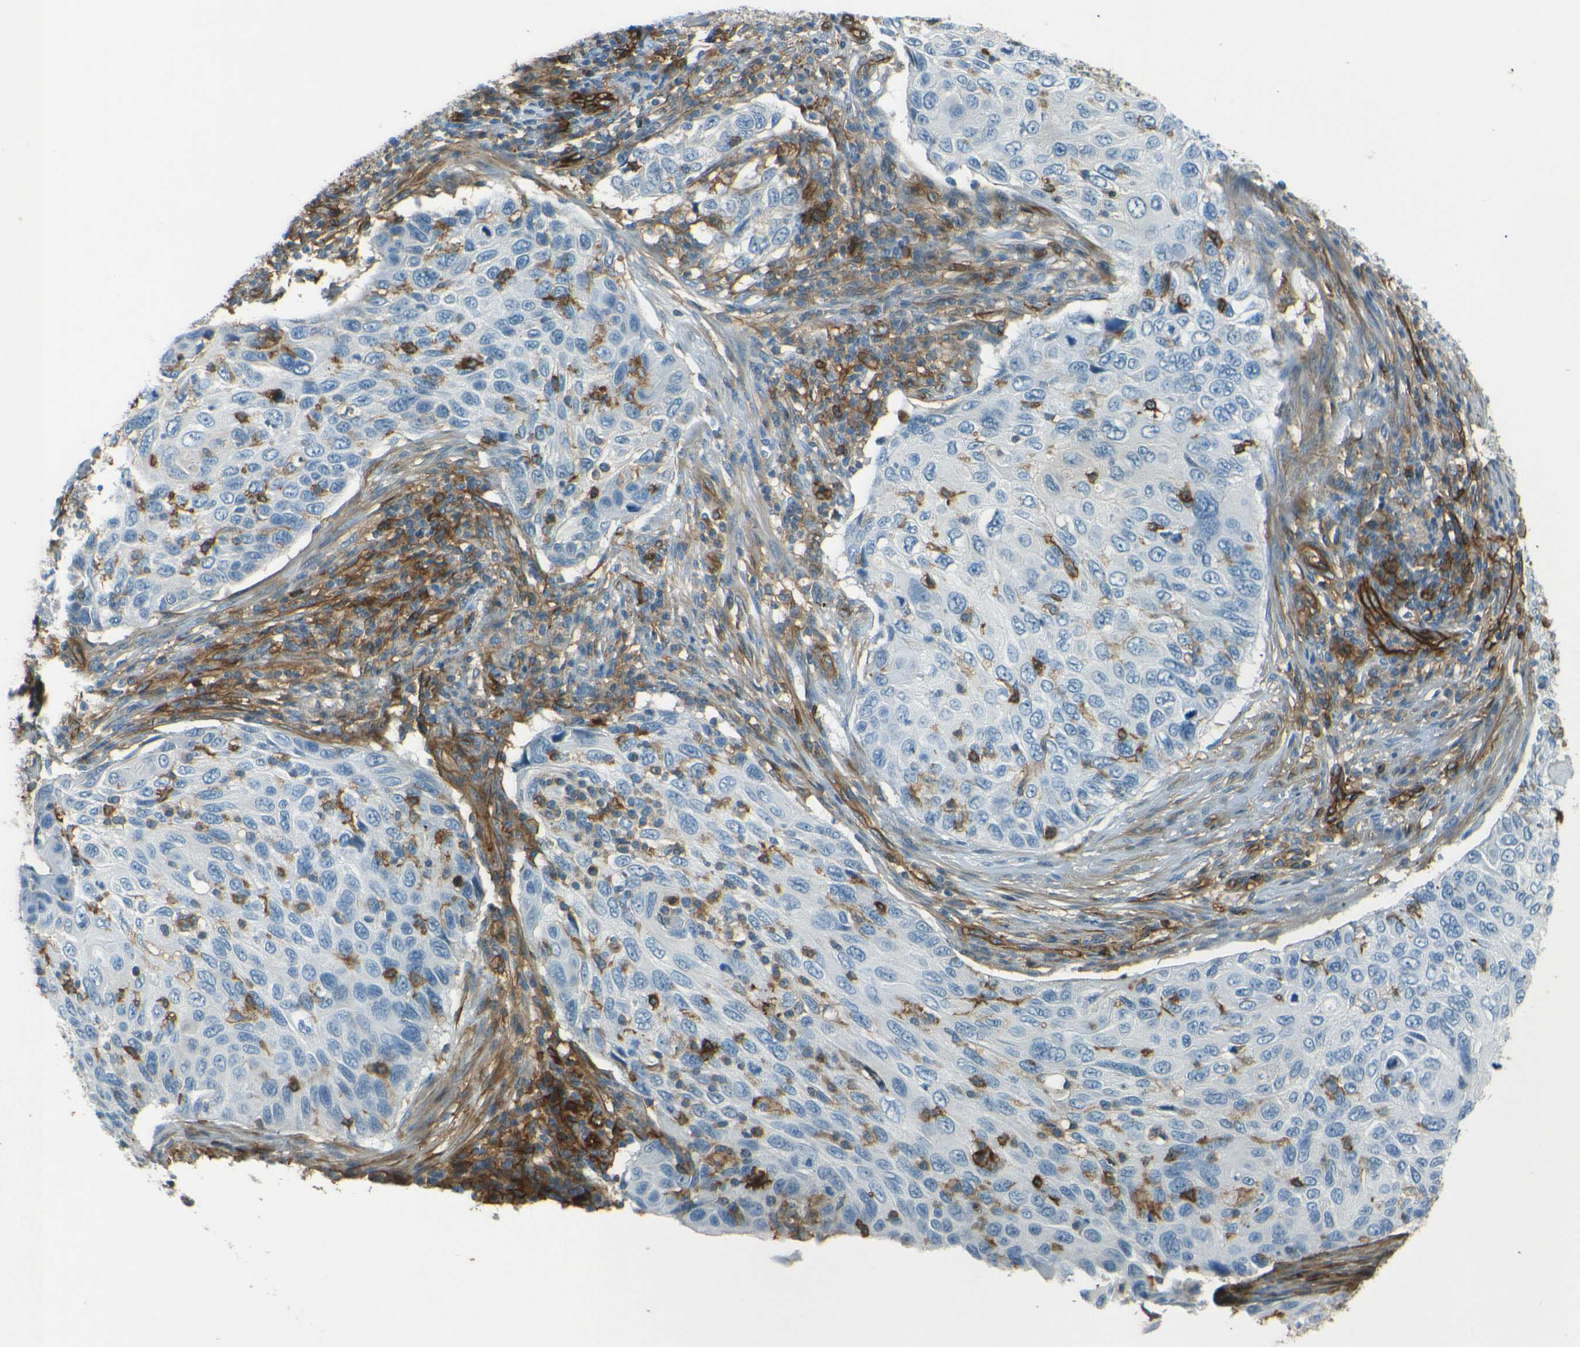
{"staining": {"intensity": "negative", "quantity": "none", "location": "none"}, "tissue": "cervical cancer", "cell_type": "Tumor cells", "image_type": "cancer", "snomed": [{"axis": "morphology", "description": "Squamous cell carcinoma, NOS"}, {"axis": "topography", "description": "Cervix"}], "caption": "This is an IHC image of human squamous cell carcinoma (cervical). There is no expression in tumor cells.", "gene": "ENTPD1", "patient": {"sex": "female", "age": 70}}